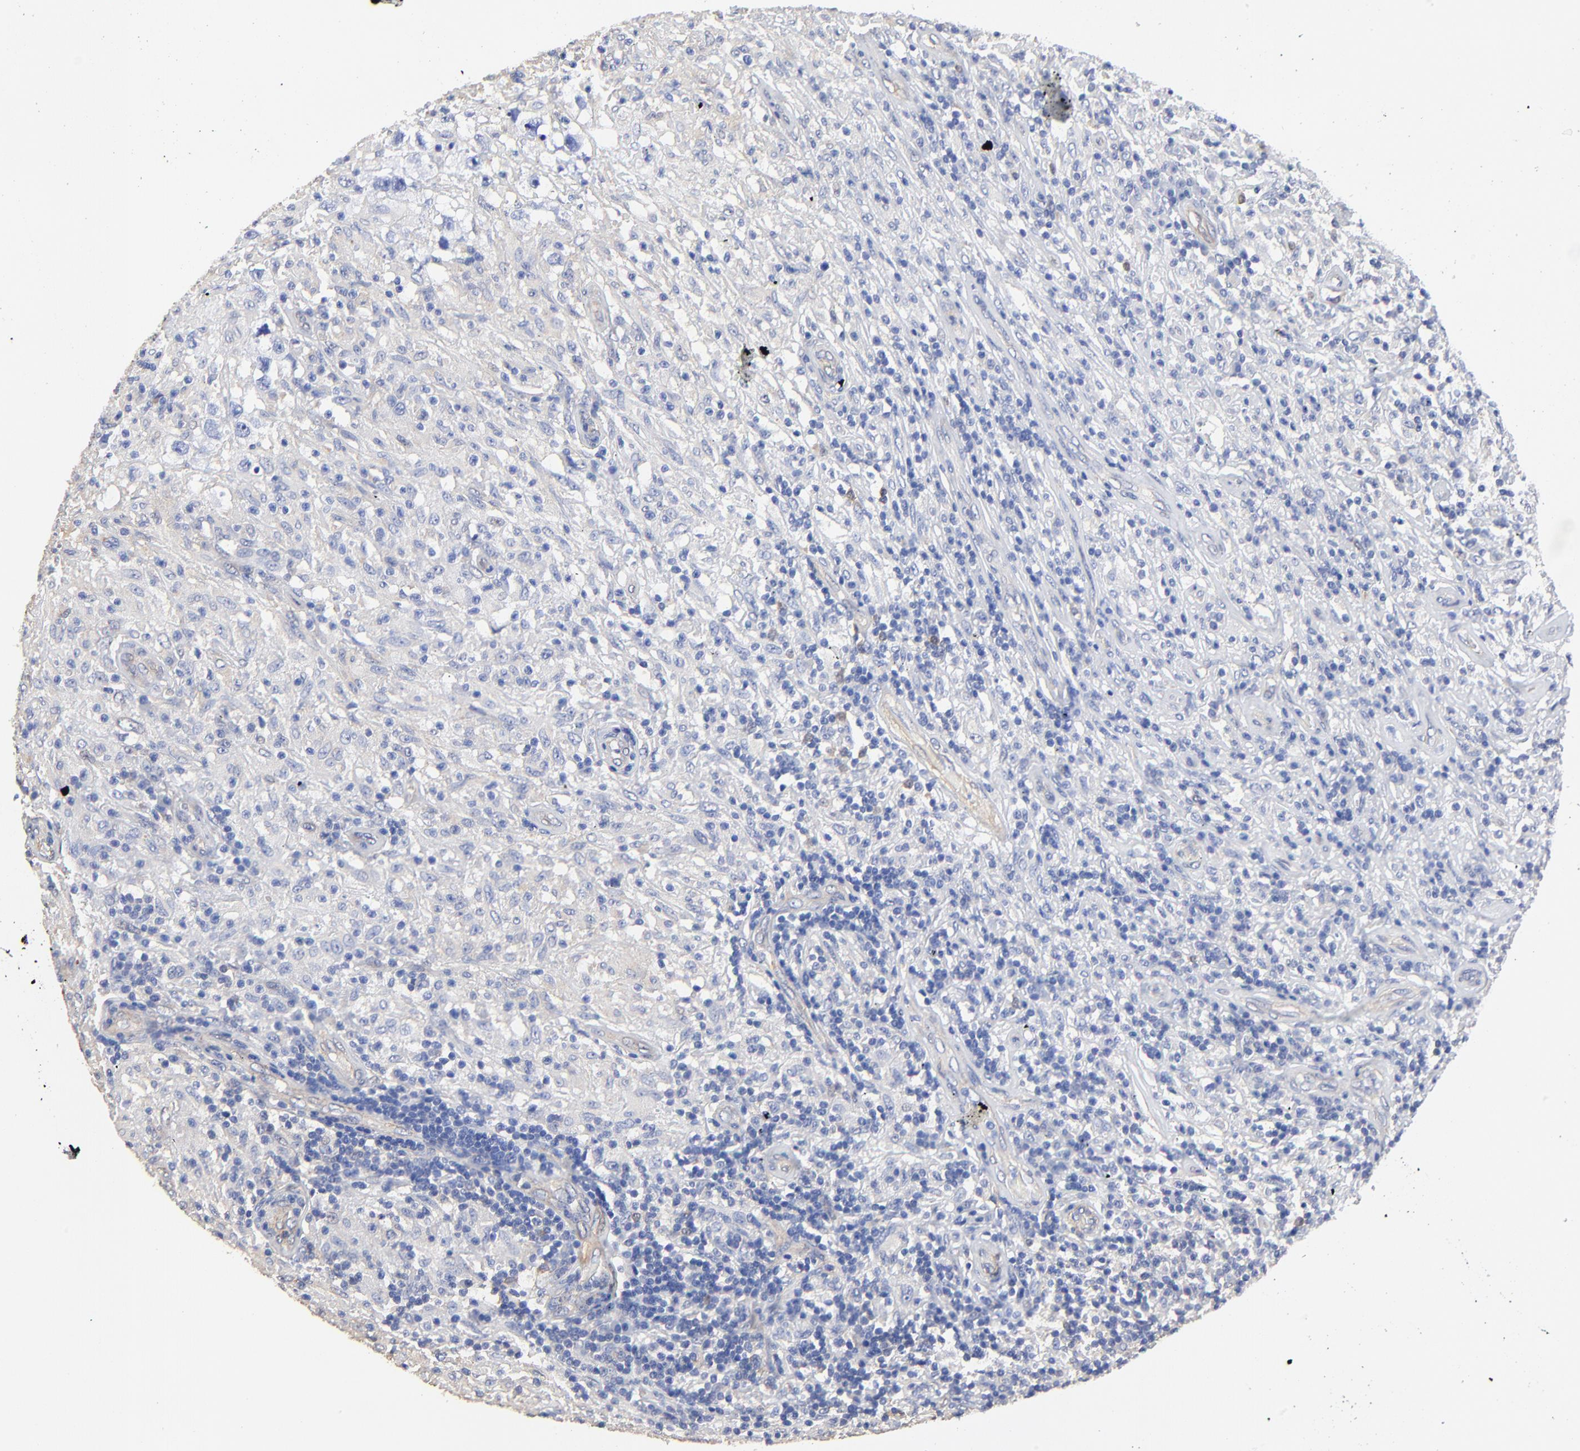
{"staining": {"intensity": "negative", "quantity": "none", "location": "none"}, "tissue": "testis cancer", "cell_type": "Tumor cells", "image_type": "cancer", "snomed": [{"axis": "morphology", "description": "Seminoma, NOS"}, {"axis": "topography", "description": "Testis"}], "caption": "Tumor cells are negative for protein expression in human testis cancer (seminoma).", "gene": "TAGLN2", "patient": {"sex": "male", "age": 34}}